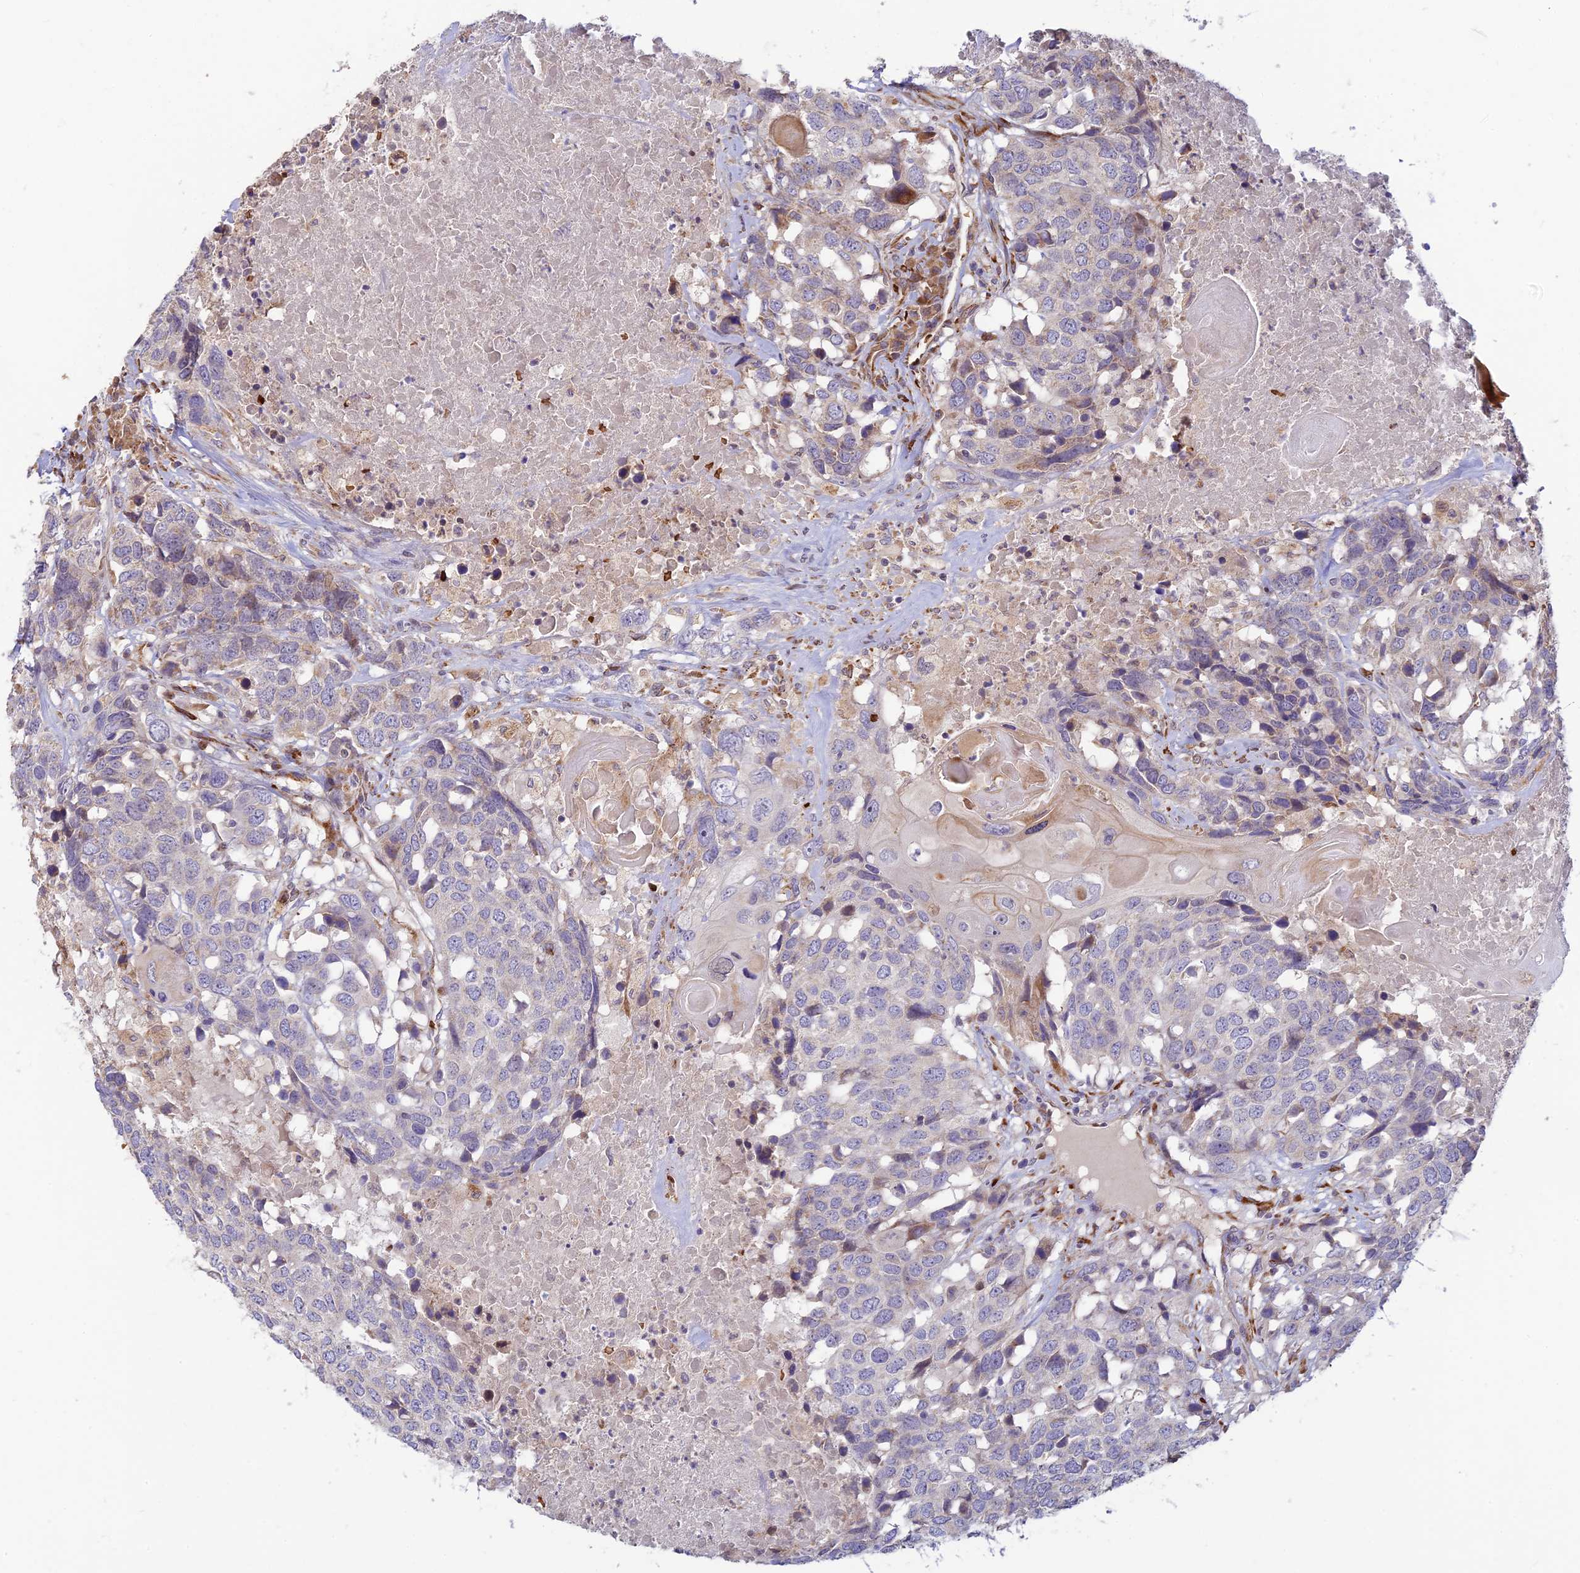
{"staining": {"intensity": "negative", "quantity": "none", "location": "none"}, "tissue": "head and neck cancer", "cell_type": "Tumor cells", "image_type": "cancer", "snomed": [{"axis": "morphology", "description": "Squamous cell carcinoma, NOS"}, {"axis": "topography", "description": "Head-Neck"}], "caption": "Protein analysis of head and neck cancer demonstrates no significant staining in tumor cells. Nuclei are stained in blue.", "gene": "UFSP2", "patient": {"sex": "male", "age": 66}}